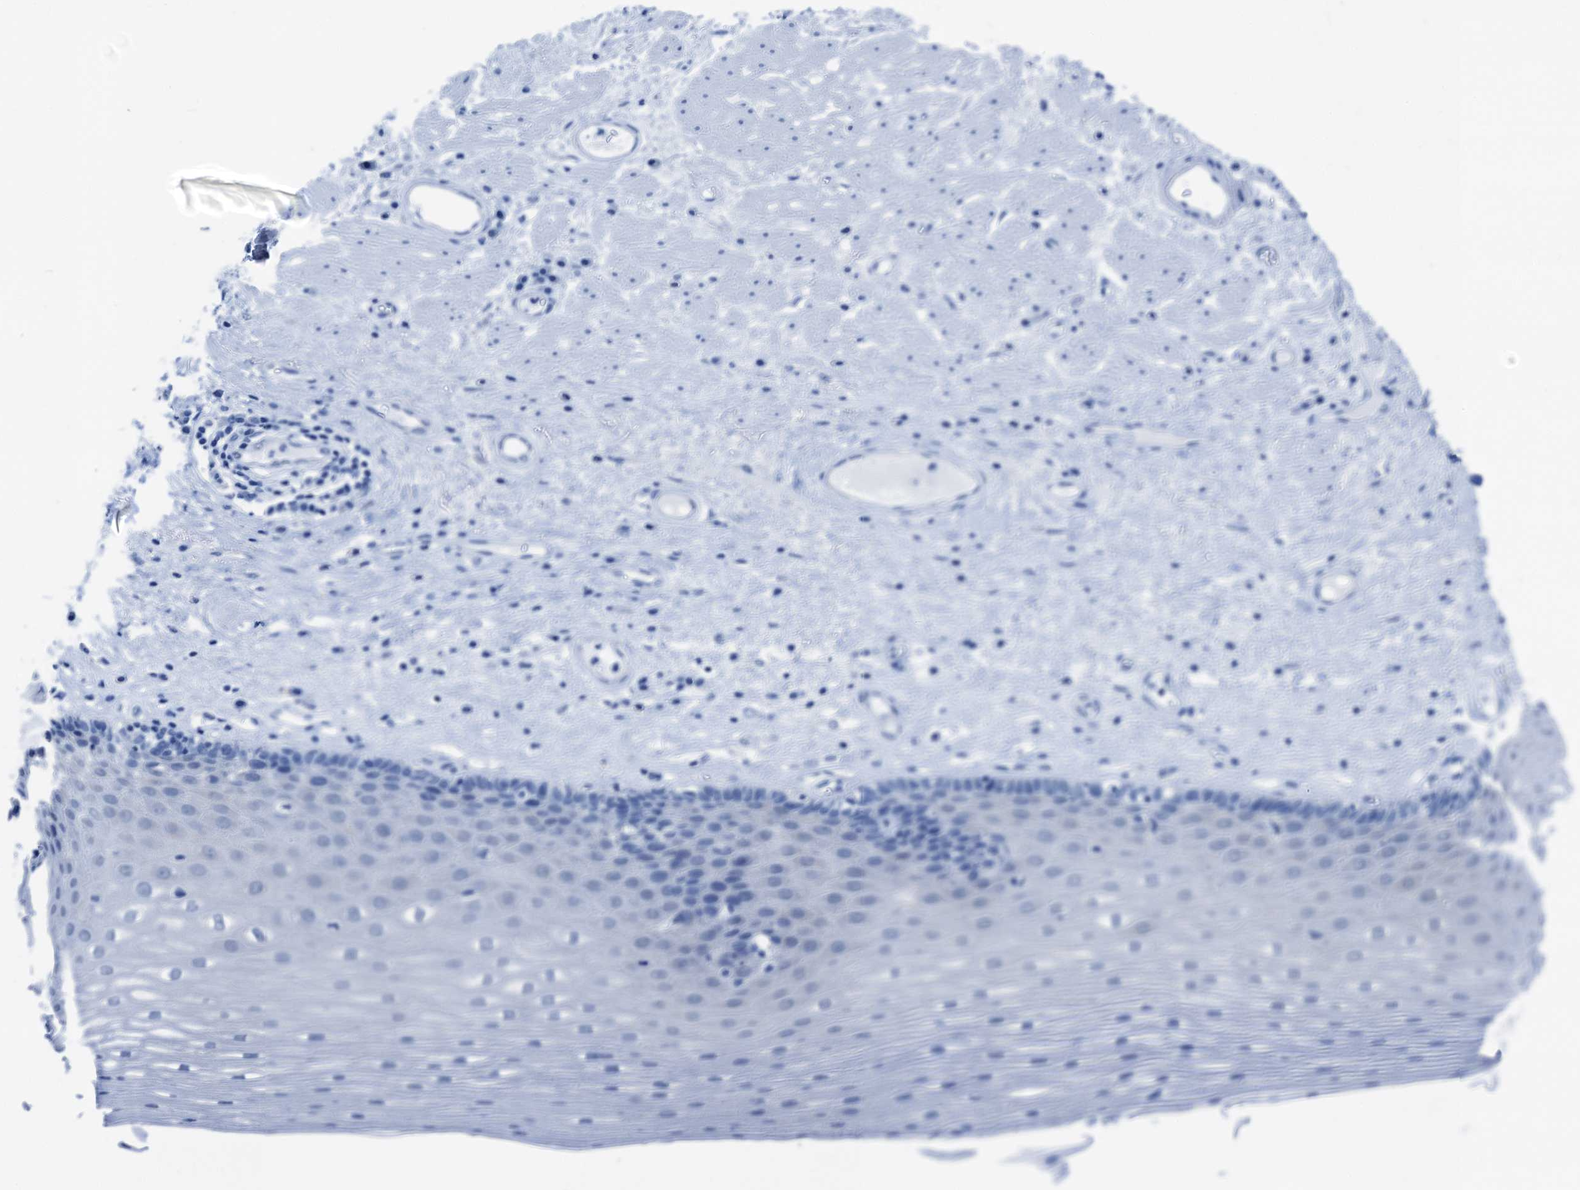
{"staining": {"intensity": "negative", "quantity": "none", "location": "none"}, "tissue": "esophagus", "cell_type": "Squamous epithelial cells", "image_type": "normal", "snomed": [{"axis": "morphology", "description": "Normal tissue, NOS"}, {"axis": "topography", "description": "Esophagus"}], "caption": "High magnification brightfield microscopy of benign esophagus stained with DAB (brown) and counterstained with hematoxylin (blue): squamous epithelial cells show no significant staining.", "gene": "CBLN3", "patient": {"sex": "male", "age": 62}}